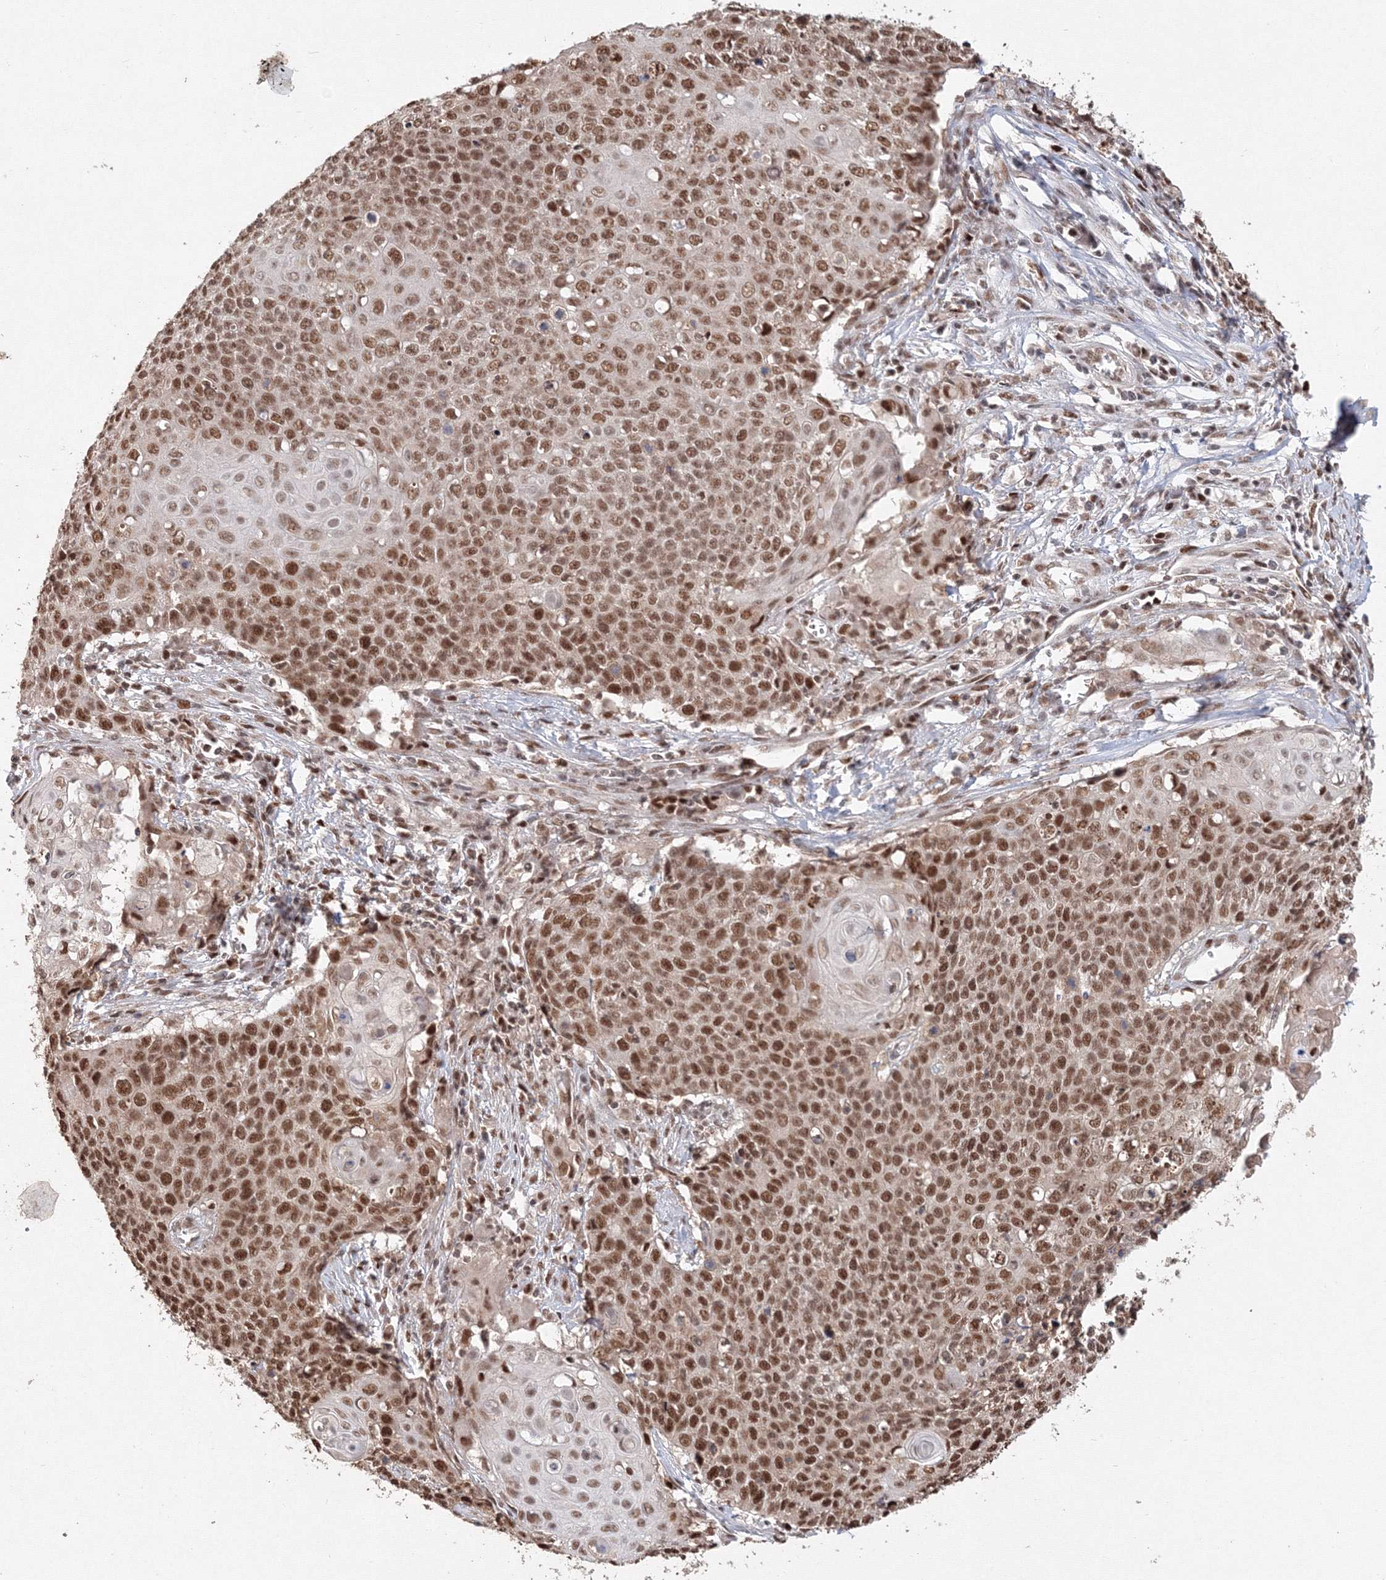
{"staining": {"intensity": "moderate", "quantity": ">75%", "location": "nuclear"}, "tissue": "cervical cancer", "cell_type": "Tumor cells", "image_type": "cancer", "snomed": [{"axis": "morphology", "description": "Squamous cell carcinoma, NOS"}, {"axis": "topography", "description": "Cervix"}], "caption": "A brown stain labels moderate nuclear positivity of a protein in human cervical cancer (squamous cell carcinoma) tumor cells.", "gene": "IWS1", "patient": {"sex": "female", "age": 39}}